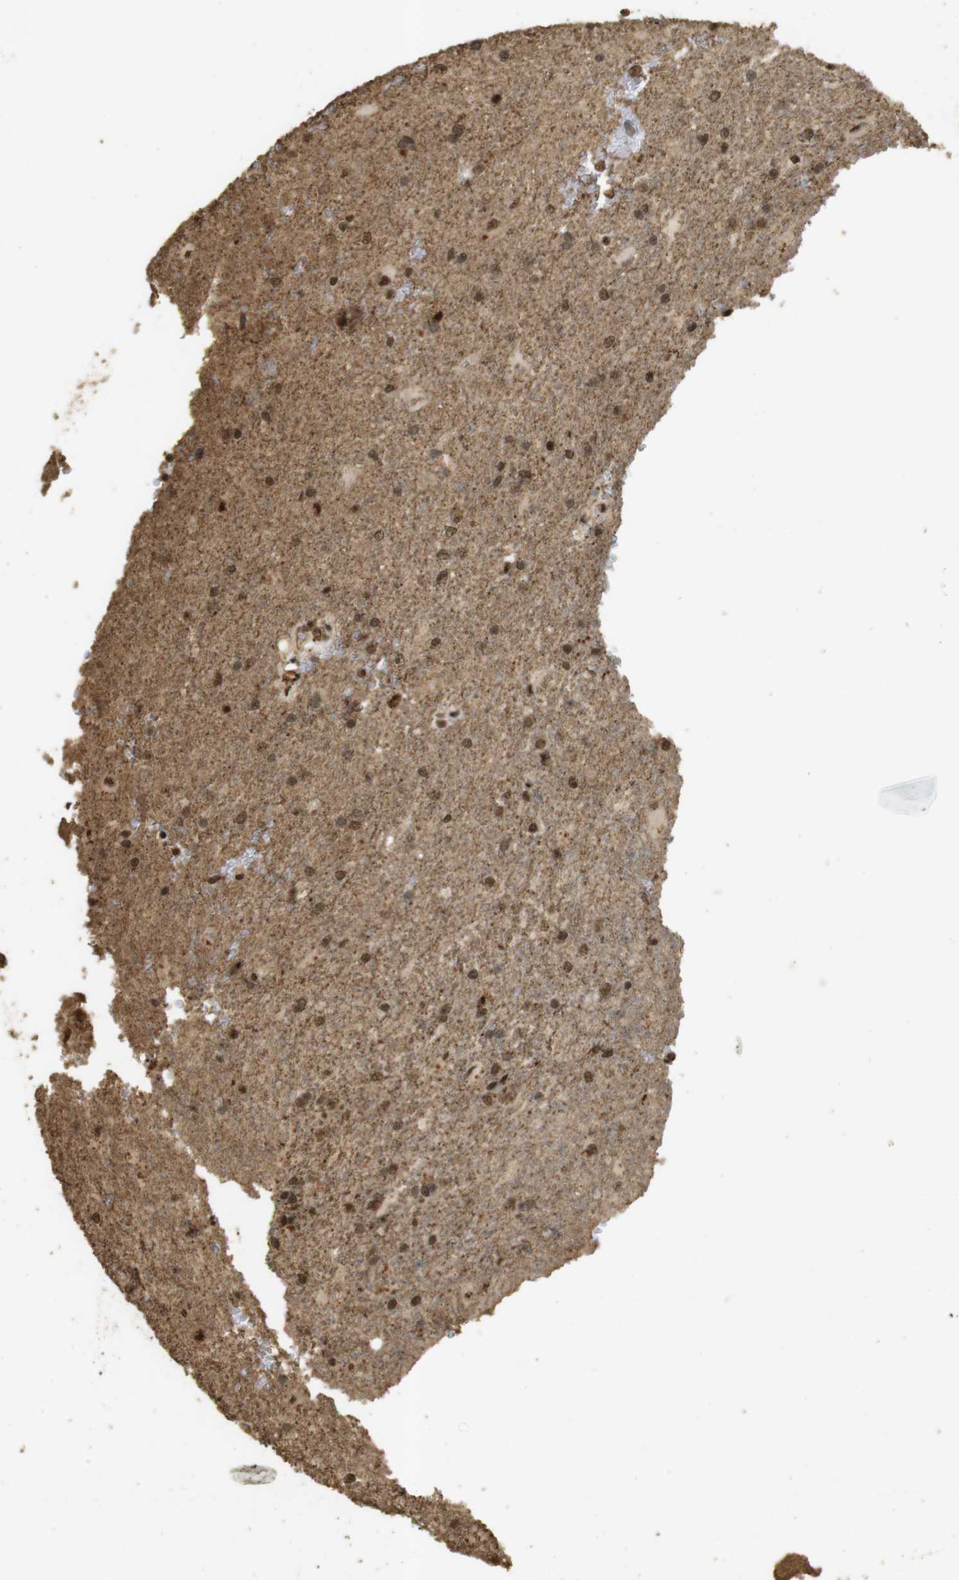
{"staining": {"intensity": "strong", "quantity": ">75%", "location": "nuclear"}, "tissue": "glioma", "cell_type": "Tumor cells", "image_type": "cancer", "snomed": [{"axis": "morphology", "description": "Glioma, malignant, High grade"}, {"axis": "topography", "description": "Brain"}], "caption": "Immunohistochemistry of malignant glioma (high-grade) demonstrates high levels of strong nuclear staining in approximately >75% of tumor cells.", "gene": "GATA4", "patient": {"sex": "male", "age": 71}}